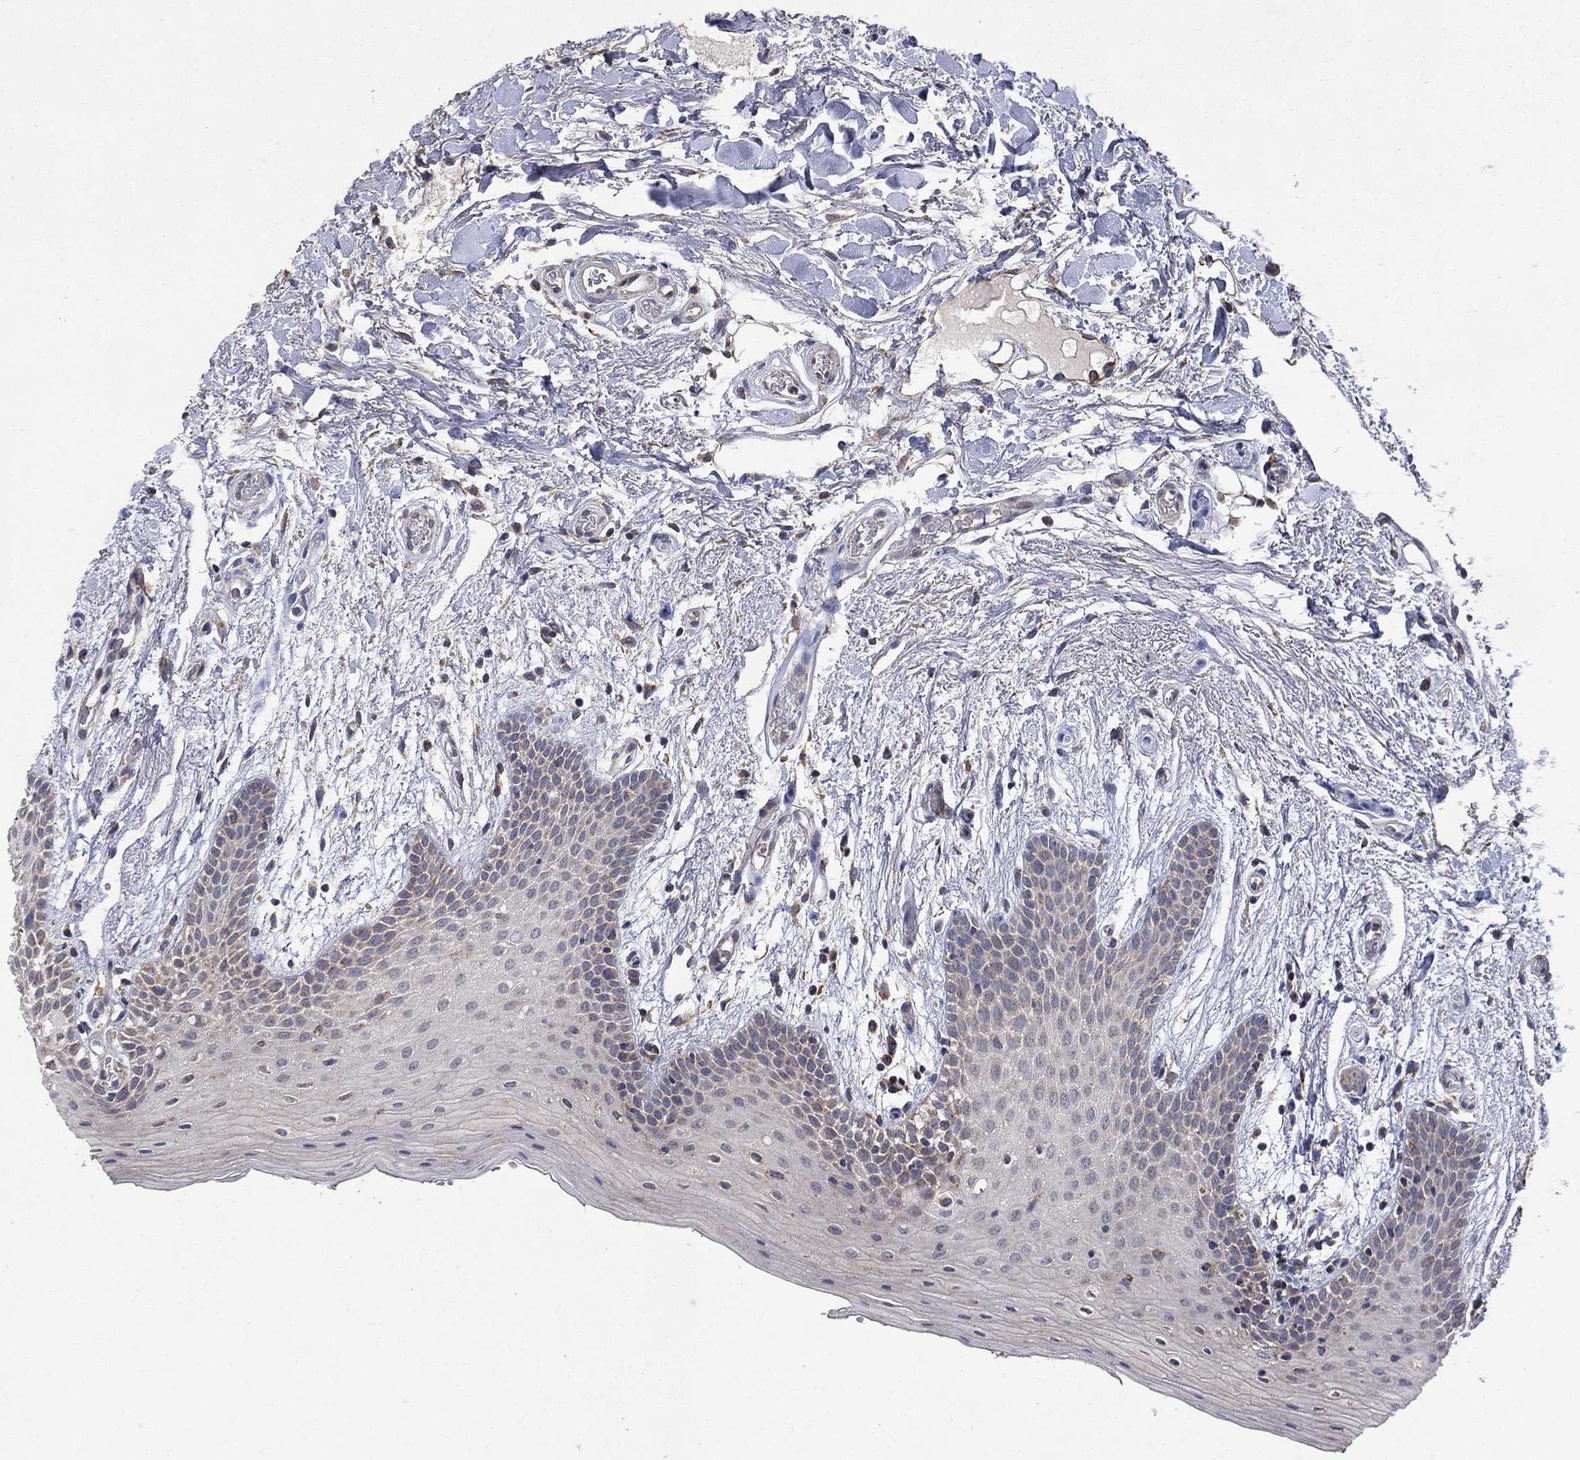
{"staining": {"intensity": "negative", "quantity": "none", "location": "none"}, "tissue": "oral mucosa", "cell_type": "Squamous epithelial cells", "image_type": "normal", "snomed": [{"axis": "morphology", "description": "Normal tissue, NOS"}, {"axis": "topography", "description": "Oral tissue"}, {"axis": "topography", "description": "Tounge, NOS"}], "caption": "Photomicrograph shows no significant protein positivity in squamous epithelial cells of normal oral mucosa.", "gene": "DPH1", "patient": {"sex": "female", "age": 86}}